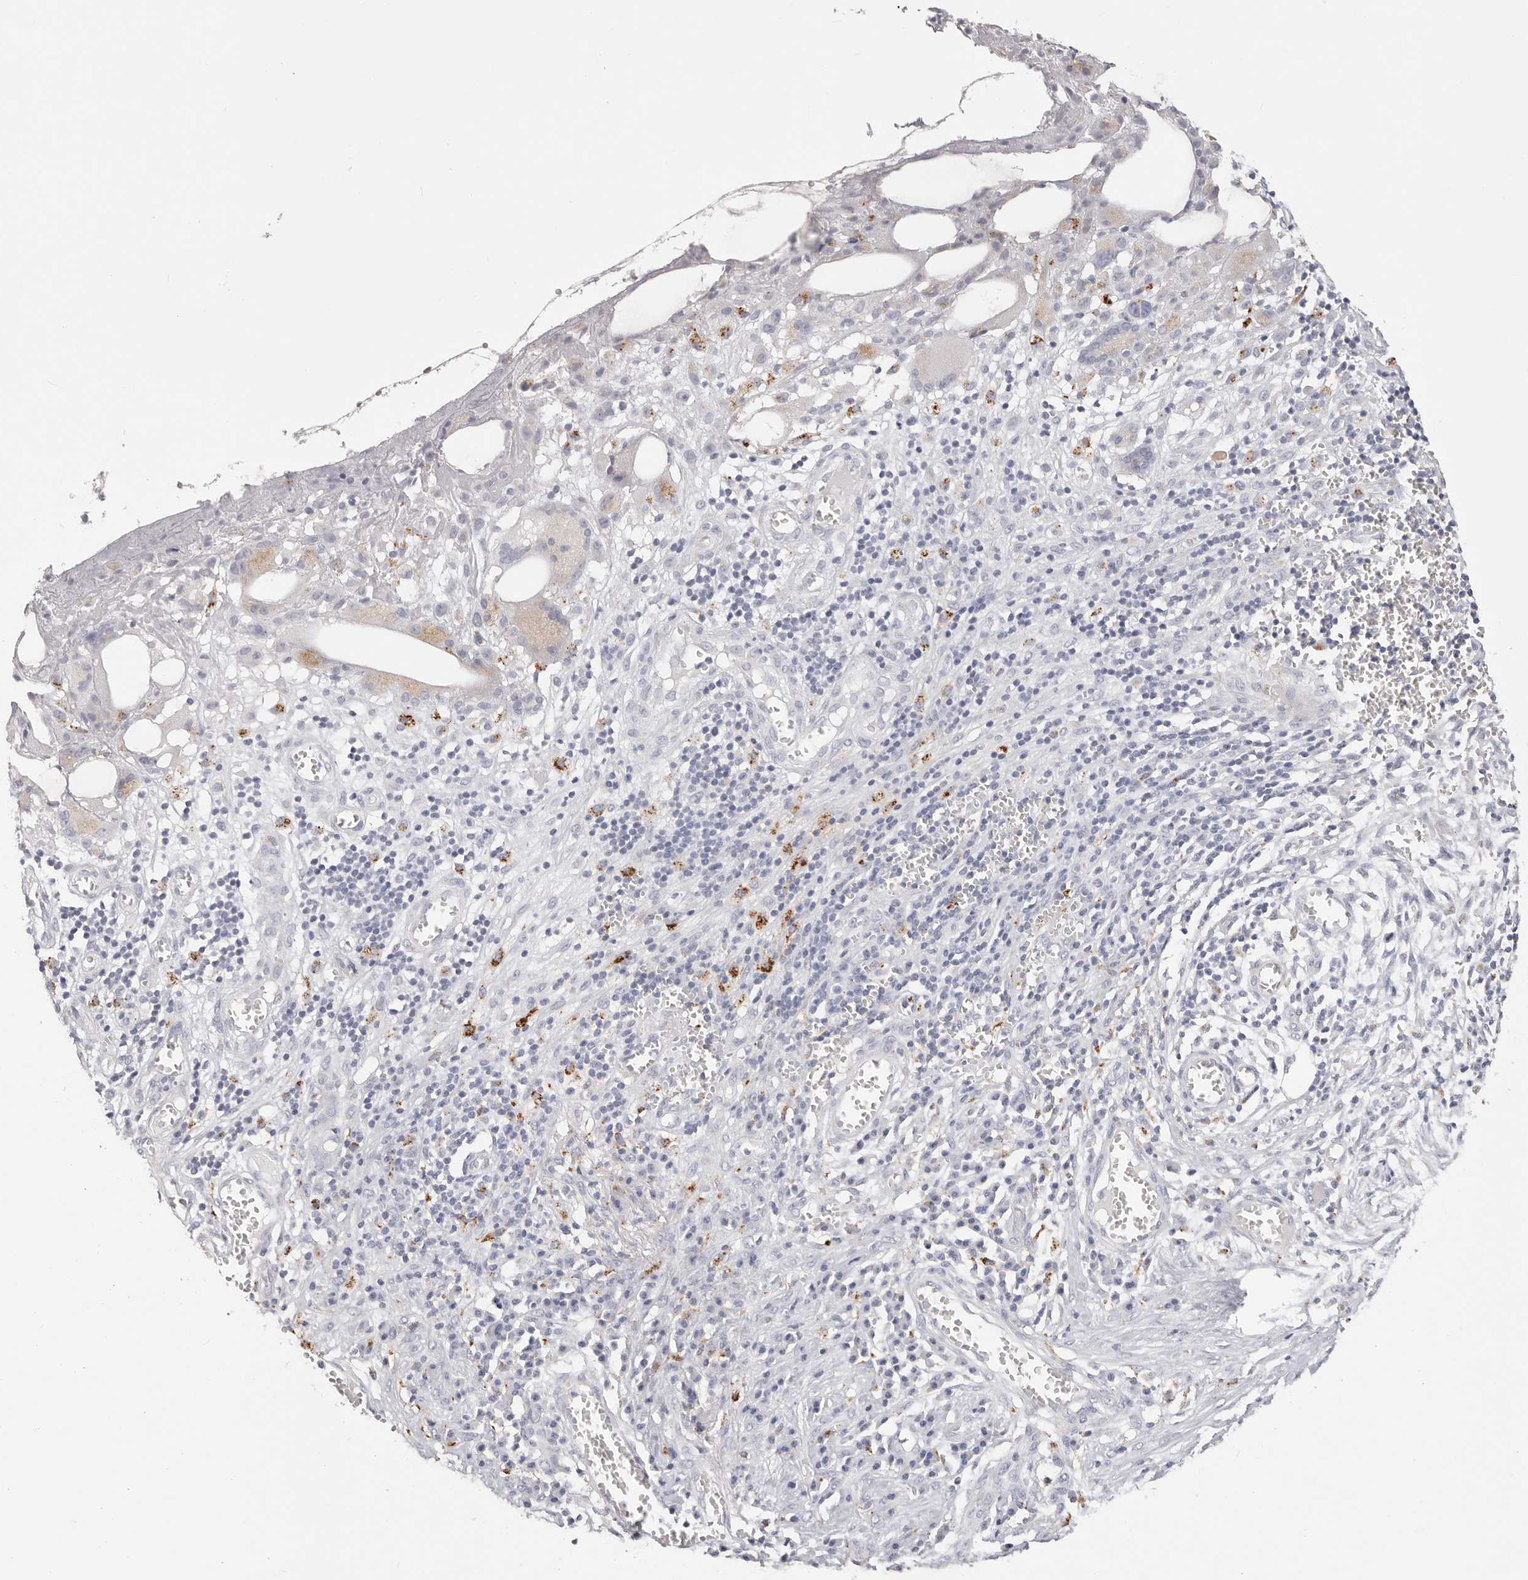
{"staining": {"intensity": "moderate", "quantity": "<25%", "location": "cytoplasmic/membranous"}, "tissue": "skin cancer", "cell_type": "Tumor cells", "image_type": "cancer", "snomed": [{"axis": "morphology", "description": "Basal cell carcinoma"}, {"axis": "topography", "description": "Skin"}], "caption": "A high-resolution image shows immunohistochemistry (IHC) staining of skin cancer (basal cell carcinoma), which reveals moderate cytoplasmic/membranous positivity in about <25% of tumor cells.", "gene": "STKLD1", "patient": {"sex": "female", "age": 64}}